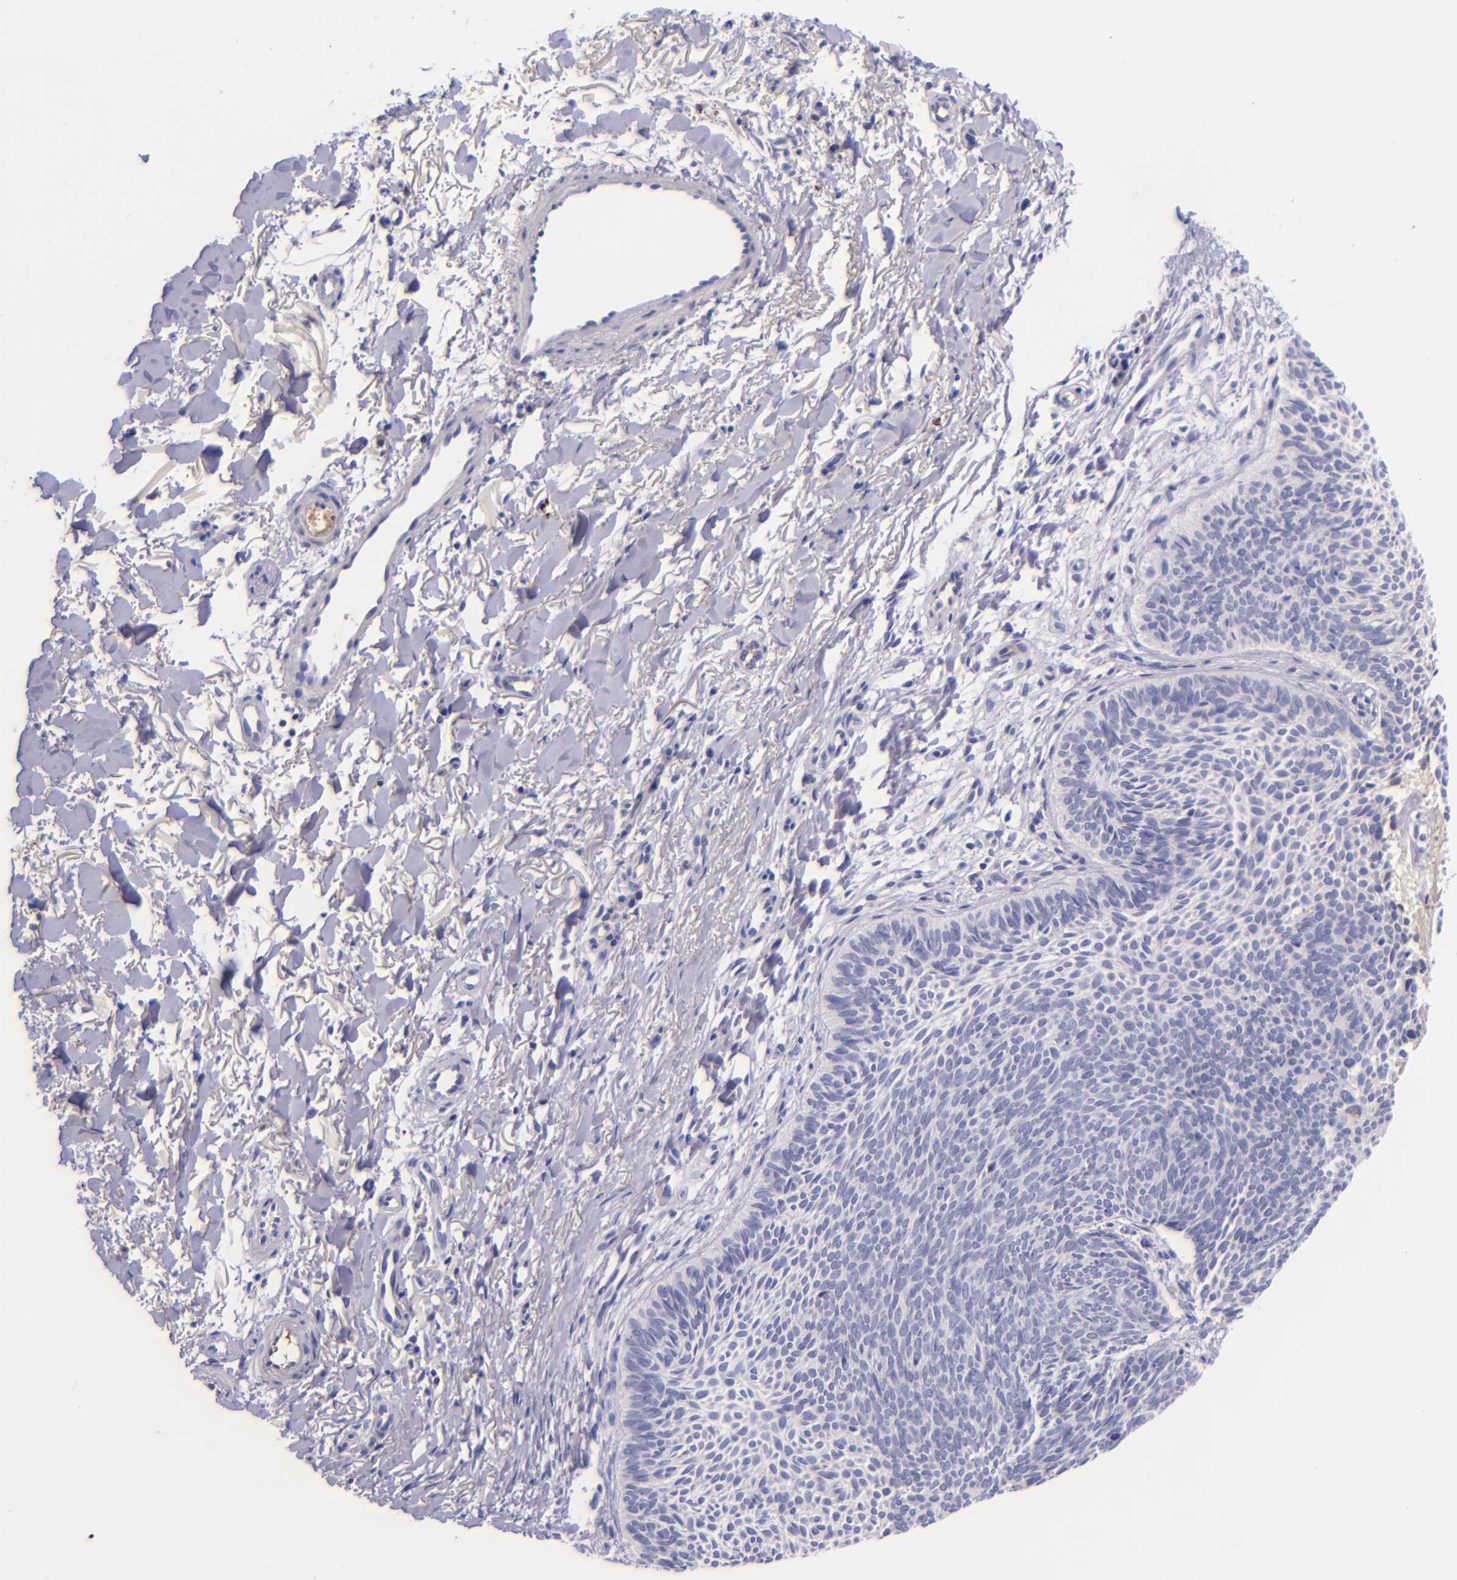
{"staining": {"intensity": "negative", "quantity": "none", "location": "none"}, "tissue": "skin cancer", "cell_type": "Tumor cells", "image_type": "cancer", "snomed": [{"axis": "morphology", "description": "Basal cell carcinoma"}, {"axis": "topography", "description": "Skin"}], "caption": "Tumor cells are negative for protein expression in human basal cell carcinoma (skin). The staining was performed using DAB to visualize the protein expression in brown, while the nuclei were stained in blue with hematoxylin (Magnification: 20x).", "gene": "KNG1", "patient": {"sex": "male", "age": 84}}